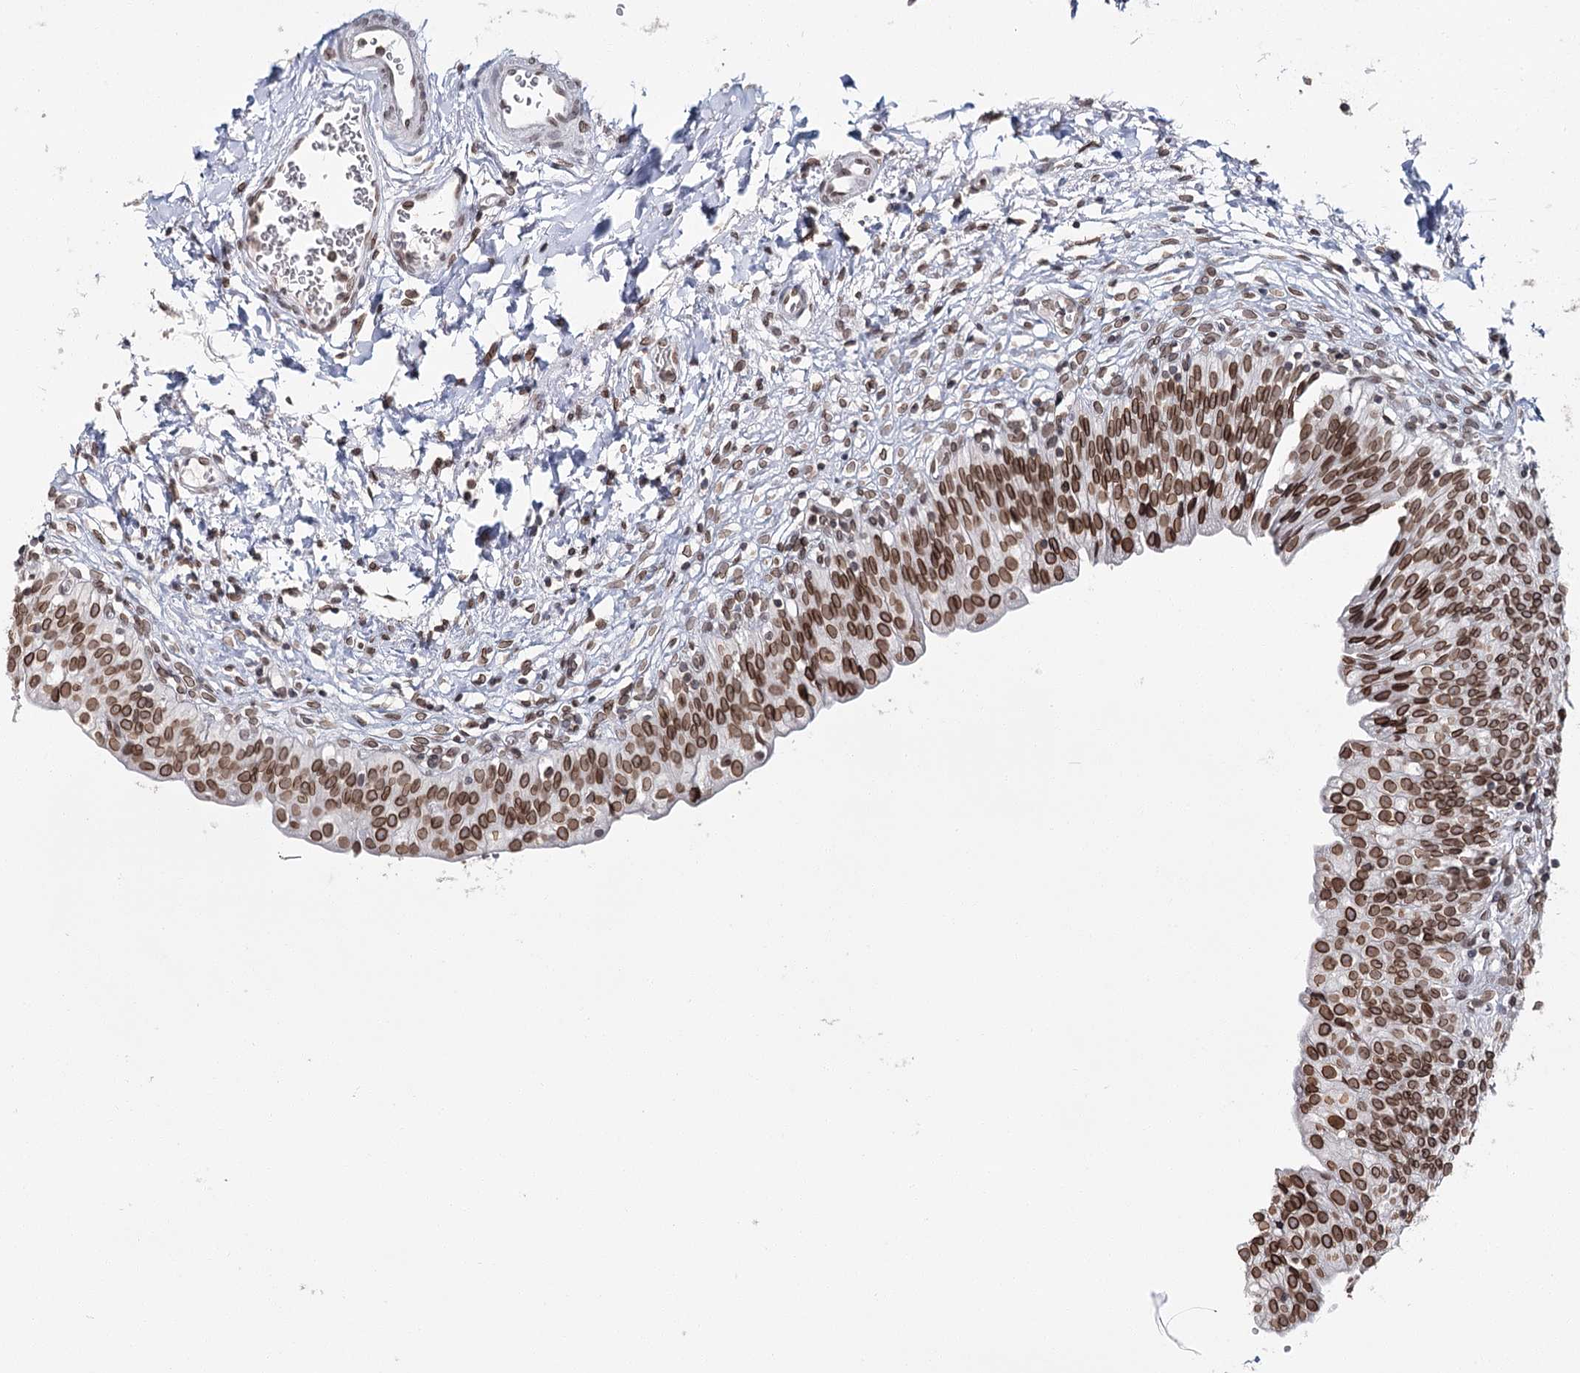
{"staining": {"intensity": "strong", "quantity": ">75%", "location": "cytoplasmic/membranous,nuclear"}, "tissue": "urinary bladder", "cell_type": "Urothelial cells", "image_type": "normal", "snomed": [{"axis": "morphology", "description": "Normal tissue, NOS"}, {"axis": "topography", "description": "Urinary bladder"}], "caption": "IHC of normal human urinary bladder displays high levels of strong cytoplasmic/membranous,nuclear expression in about >75% of urothelial cells. (Stains: DAB in brown, nuclei in blue, Microscopy: brightfield microscopy at high magnification).", "gene": "KIAA0930", "patient": {"sex": "male", "age": 55}}